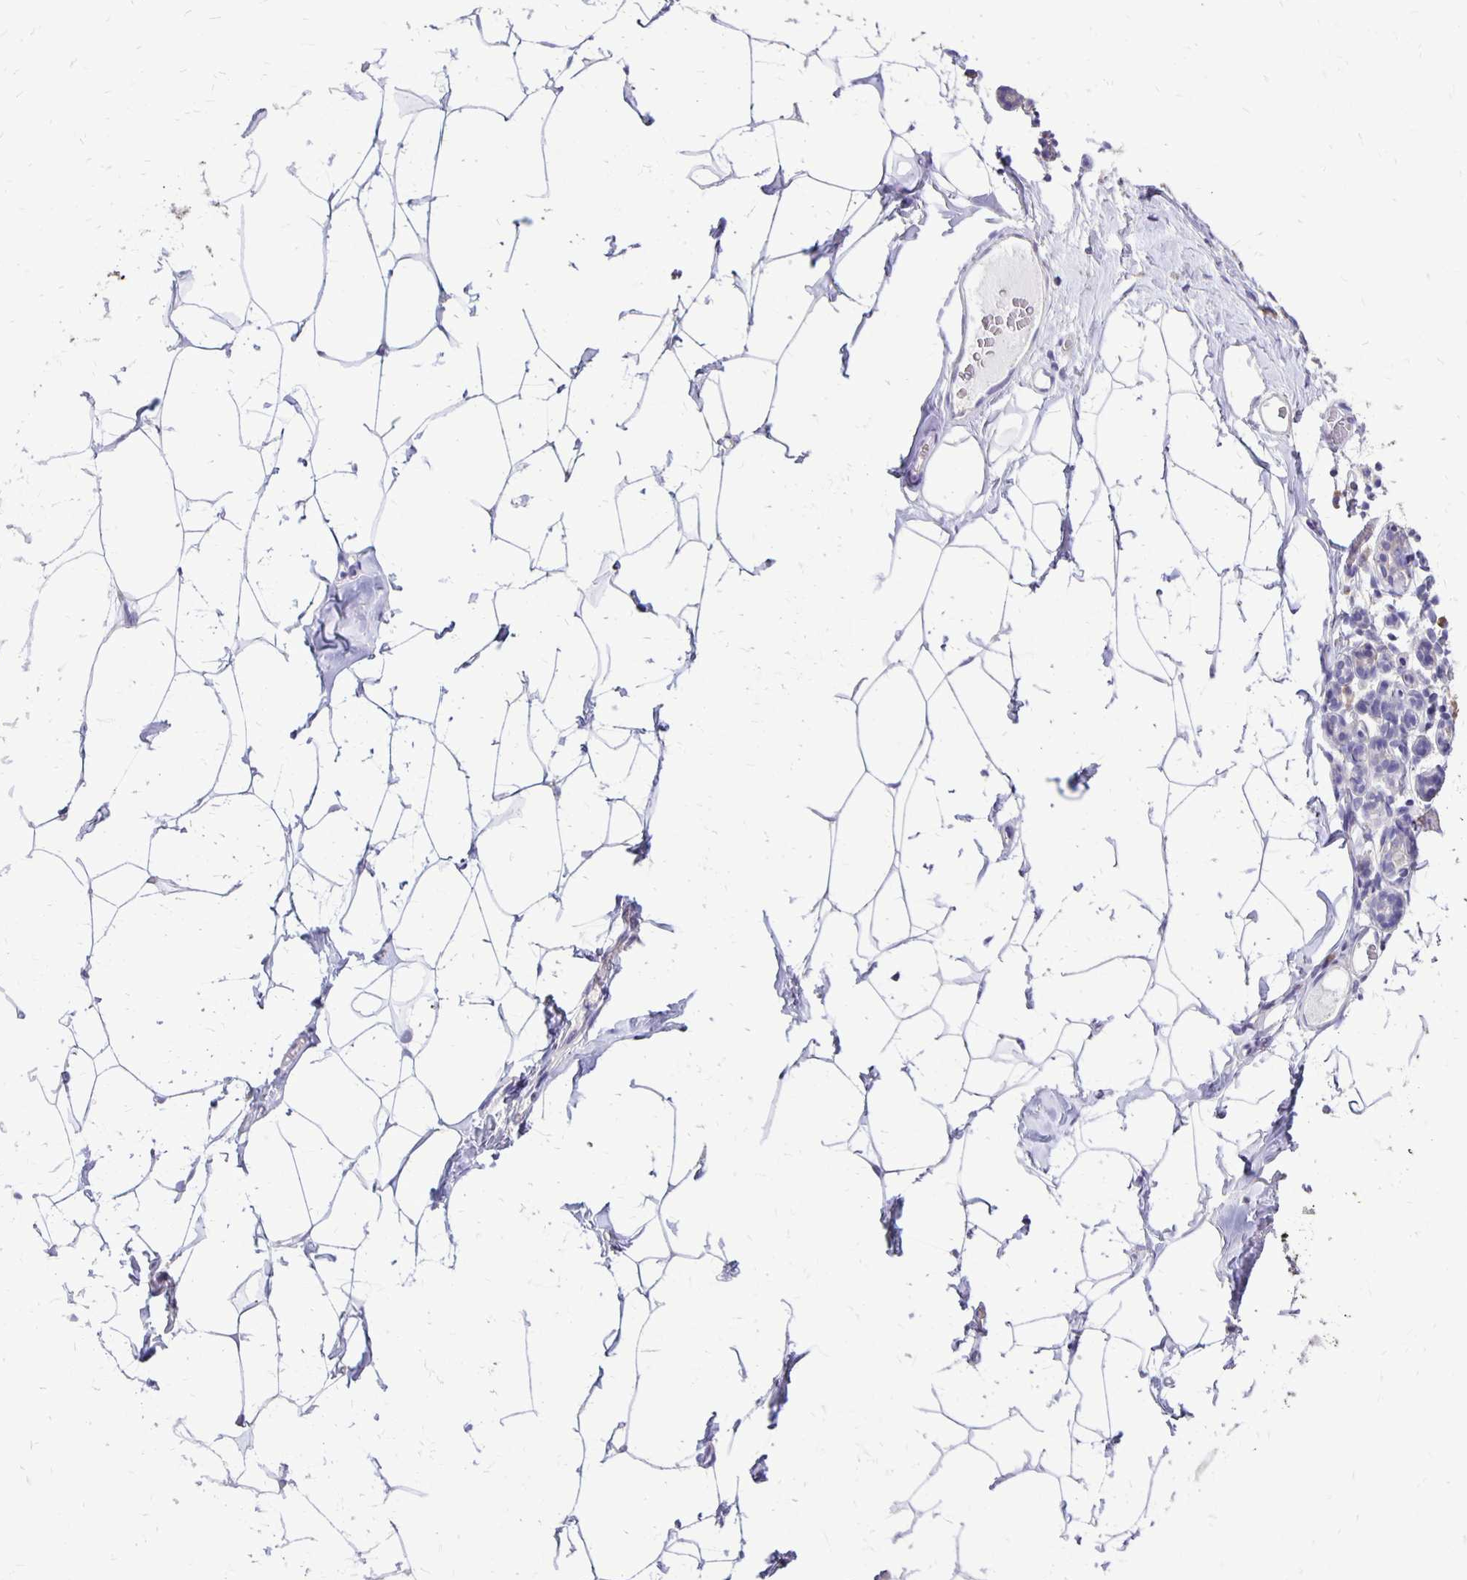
{"staining": {"intensity": "negative", "quantity": "none", "location": "none"}, "tissue": "breast", "cell_type": "Adipocytes", "image_type": "normal", "snomed": [{"axis": "morphology", "description": "Normal tissue, NOS"}, {"axis": "topography", "description": "Breast"}], "caption": "Benign breast was stained to show a protein in brown. There is no significant positivity in adipocytes.", "gene": "ANKRD45", "patient": {"sex": "female", "age": 32}}